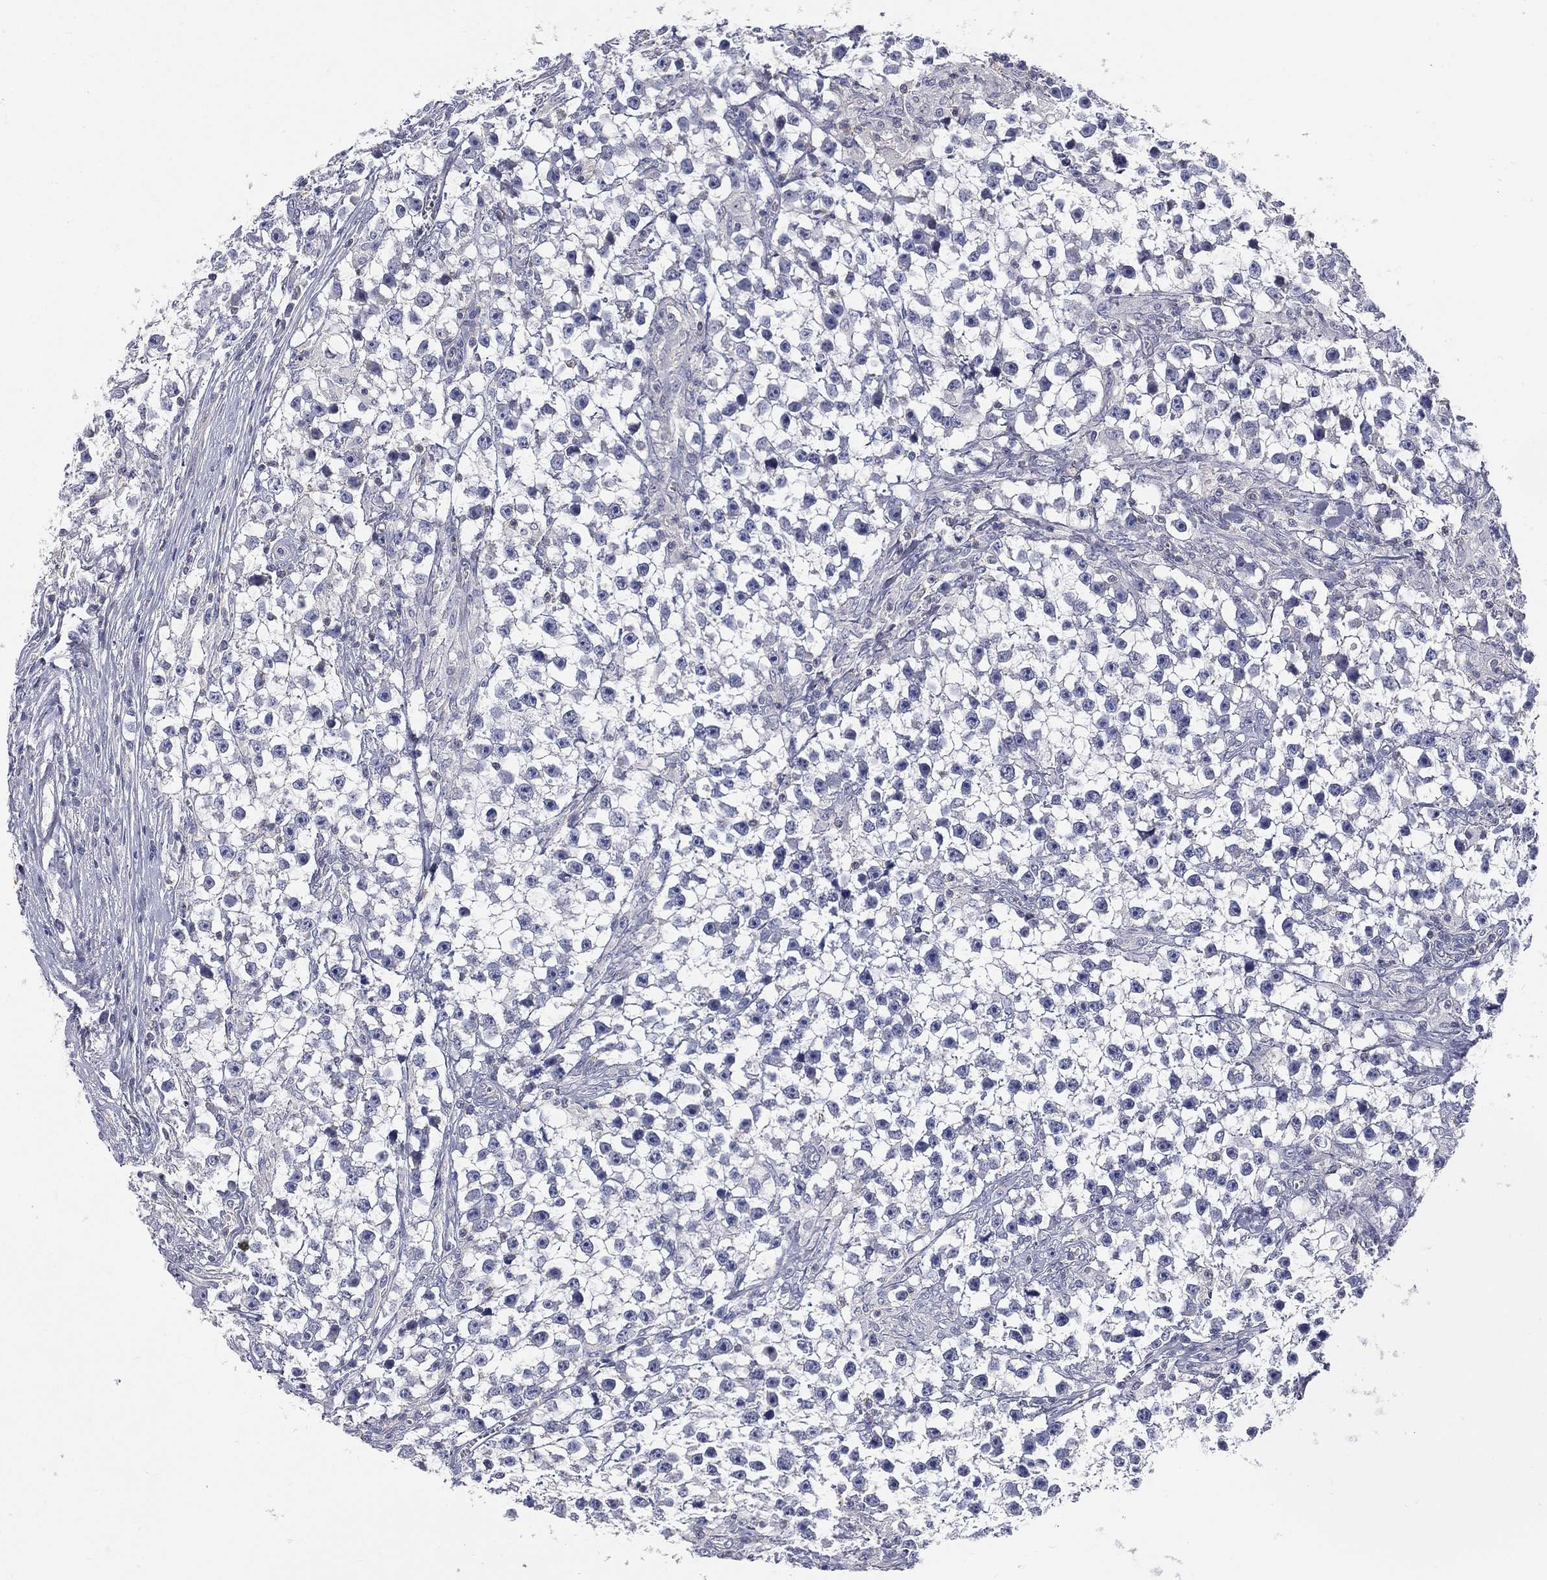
{"staining": {"intensity": "negative", "quantity": "none", "location": "none"}, "tissue": "testis cancer", "cell_type": "Tumor cells", "image_type": "cancer", "snomed": [{"axis": "morphology", "description": "Seminoma, NOS"}, {"axis": "topography", "description": "Testis"}], "caption": "IHC micrograph of neoplastic tissue: human testis cancer stained with DAB exhibits no significant protein expression in tumor cells.", "gene": "ETNPPL", "patient": {"sex": "male", "age": 59}}